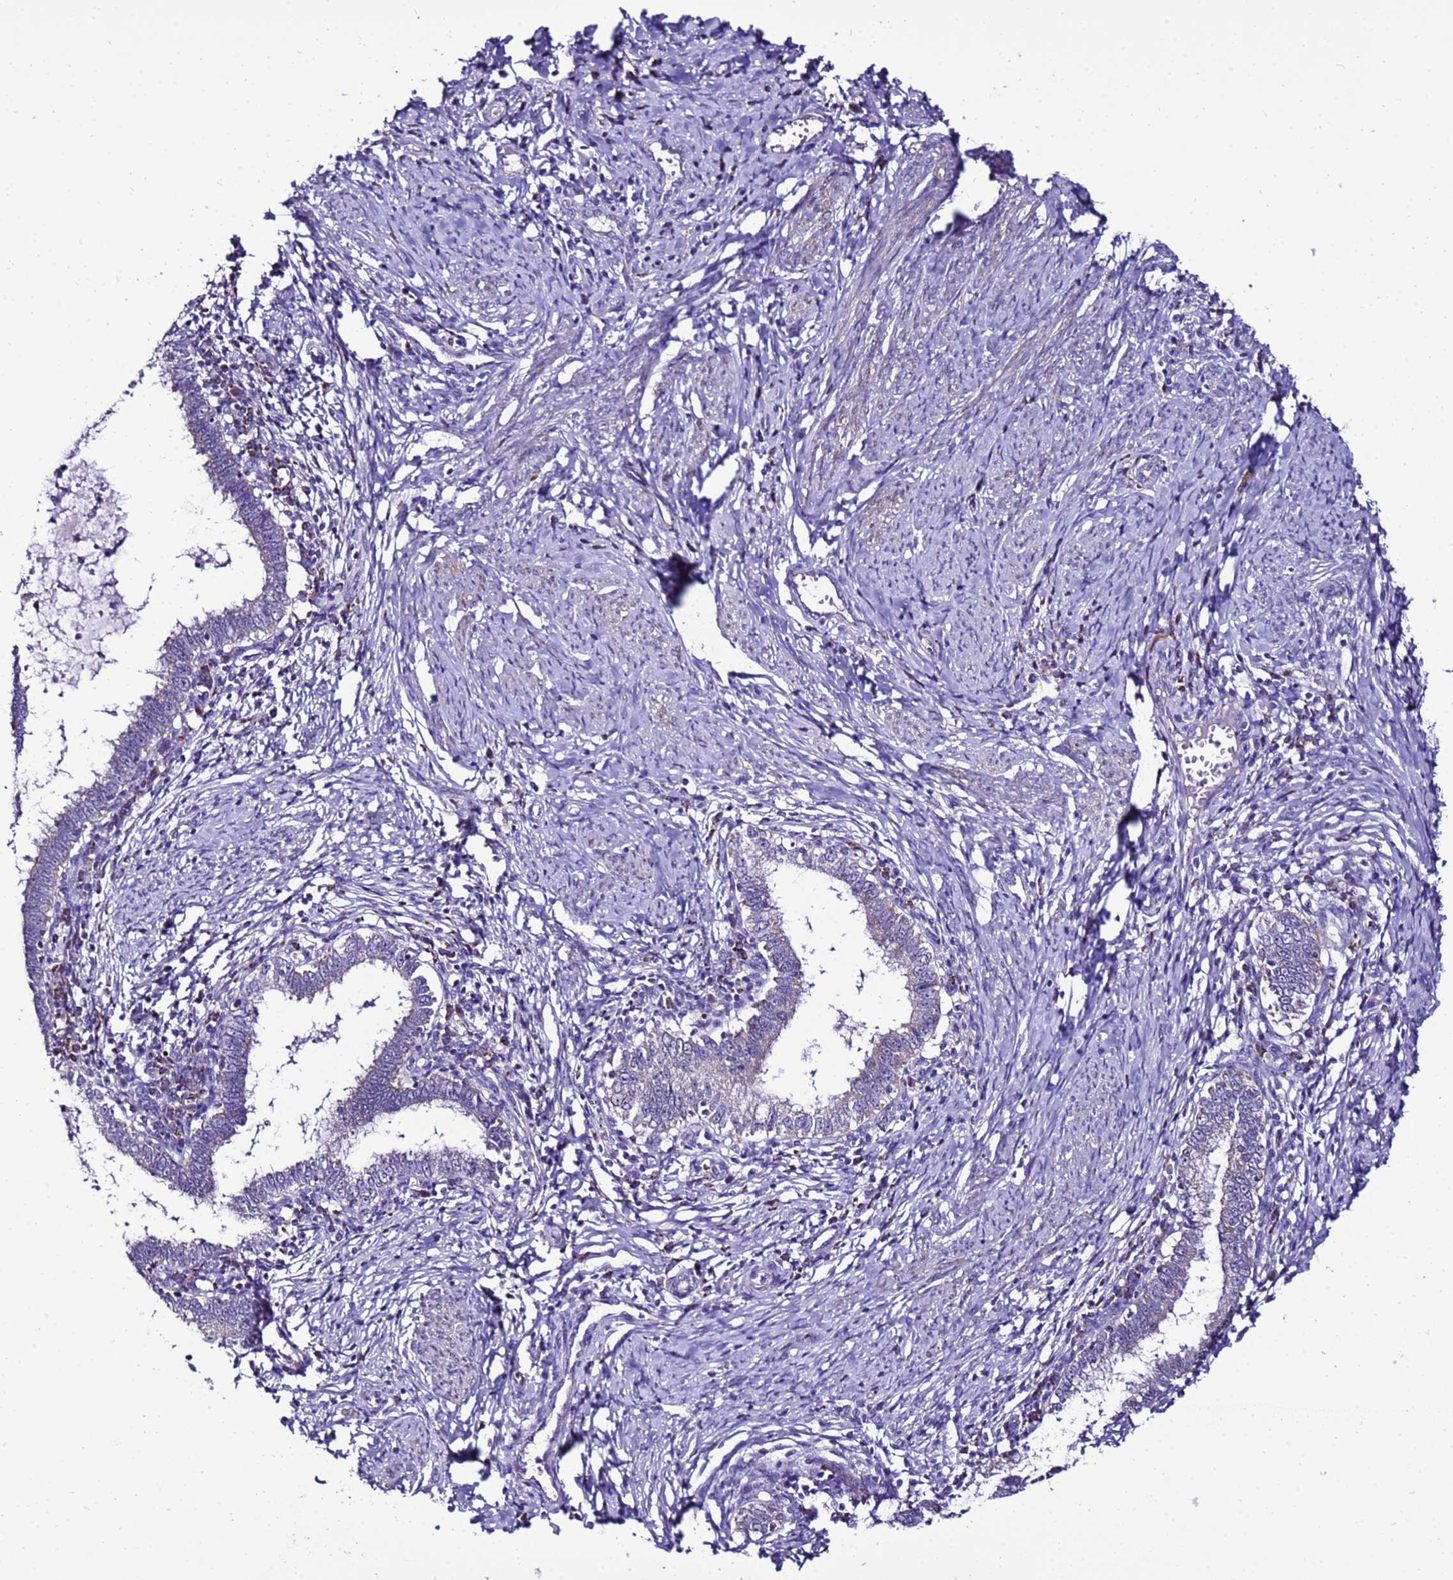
{"staining": {"intensity": "negative", "quantity": "none", "location": "none"}, "tissue": "cervical cancer", "cell_type": "Tumor cells", "image_type": "cancer", "snomed": [{"axis": "morphology", "description": "Adenocarcinoma, NOS"}, {"axis": "topography", "description": "Cervix"}], "caption": "DAB (3,3'-diaminobenzidine) immunohistochemical staining of human cervical cancer displays no significant expression in tumor cells.", "gene": "DPH6", "patient": {"sex": "female", "age": 36}}